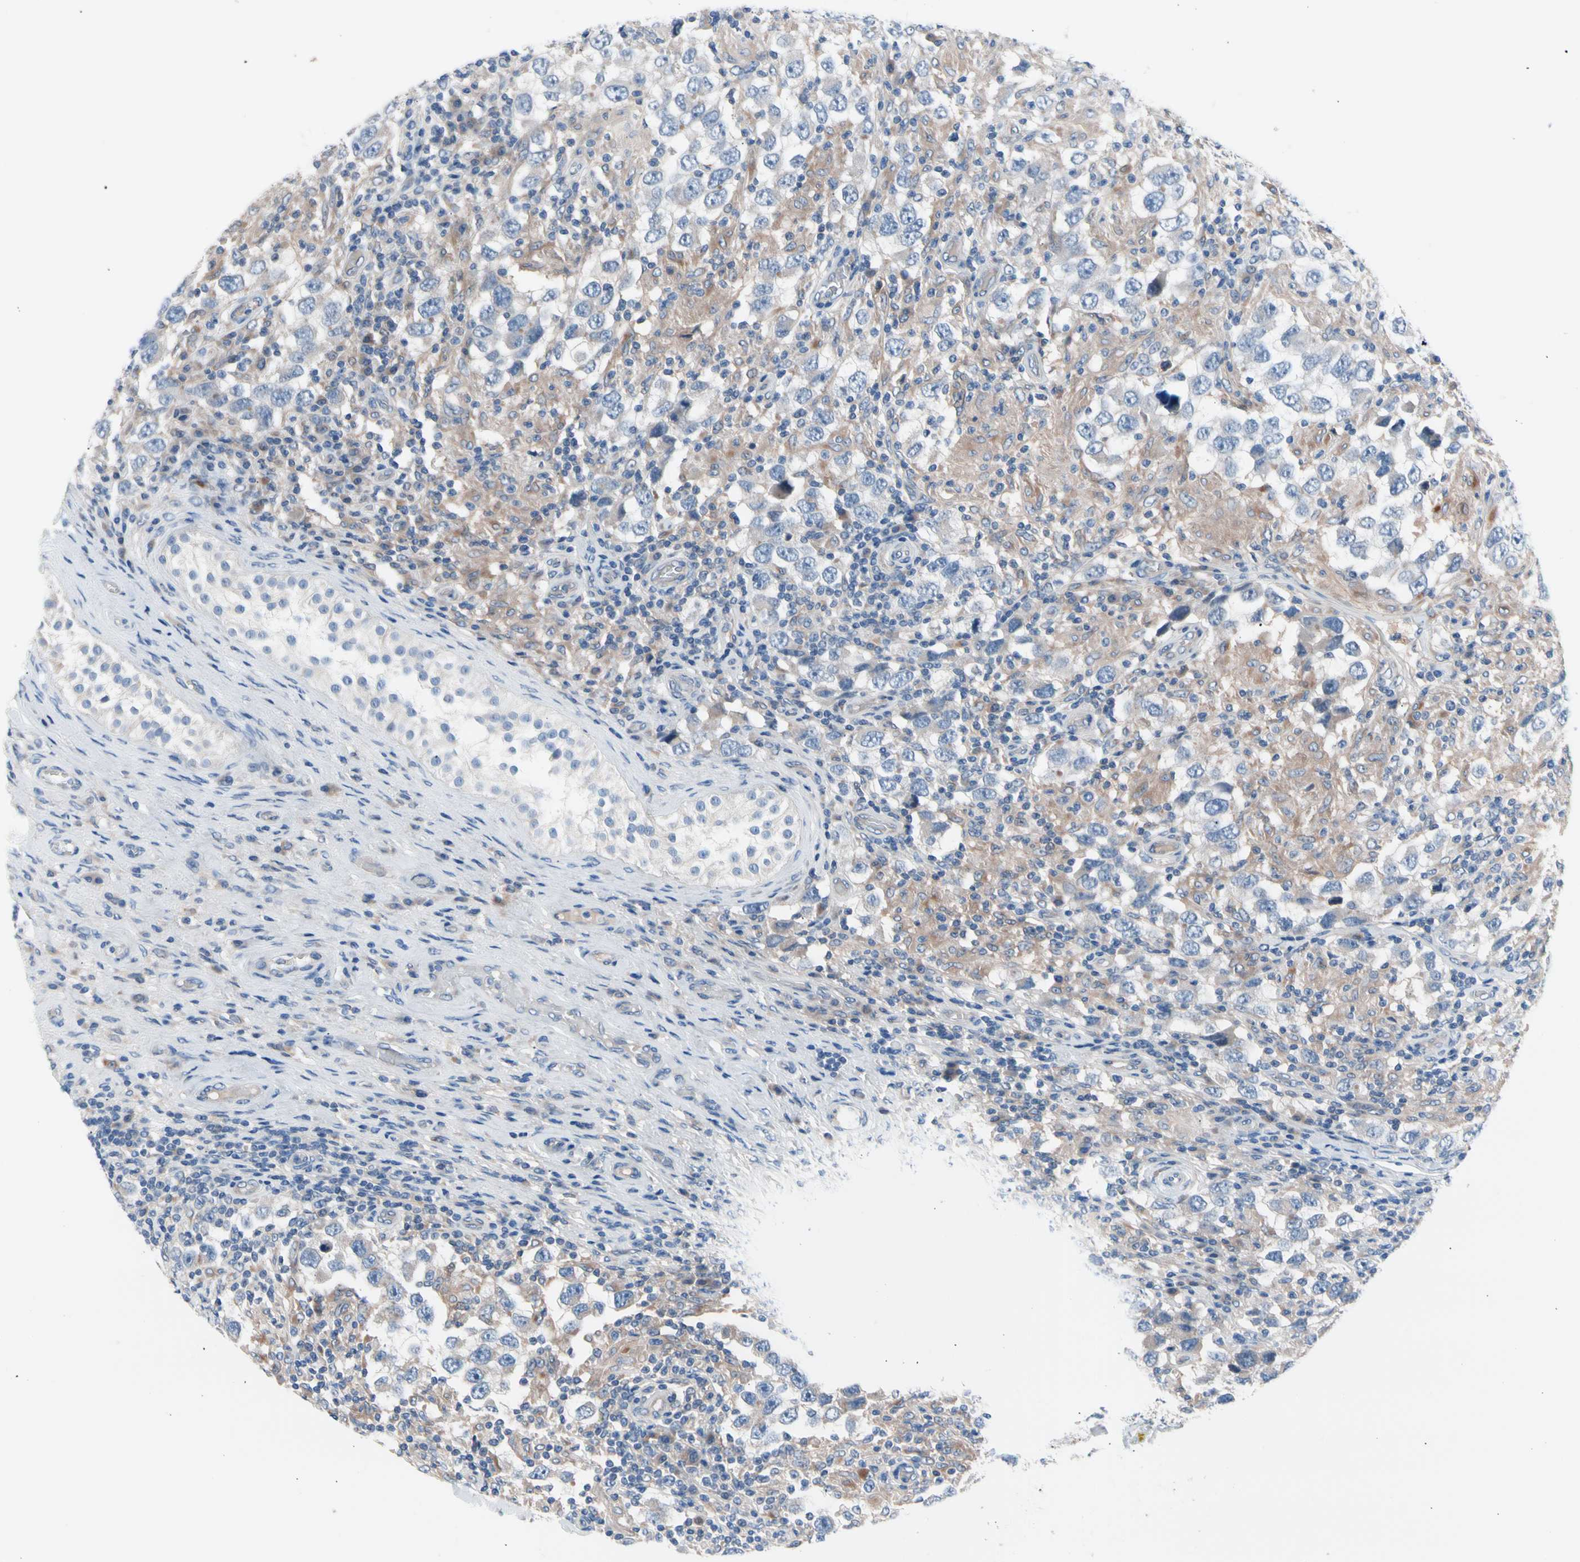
{"staining": {"intensity": "weak", "quantity": "<25%", "location": "cytoplasmic/membranous"}, "tissue": "testis cancer", "cell_type": "Tumor cells", "image_type": "cancer", "snomed": [{"axis": "morphology", "description": "Carcinoma, Embryonal, NOS"}, {"axis": "topography", "description": "Testis"}], "caption": "IHC of human embryonal carcinoma (testis) demonstrates no staining in tumor cells. (DAB immunohistochemistry, high magnification).", "gene": "CASQ1", "patient": {"sex": "male", "age": 21}}